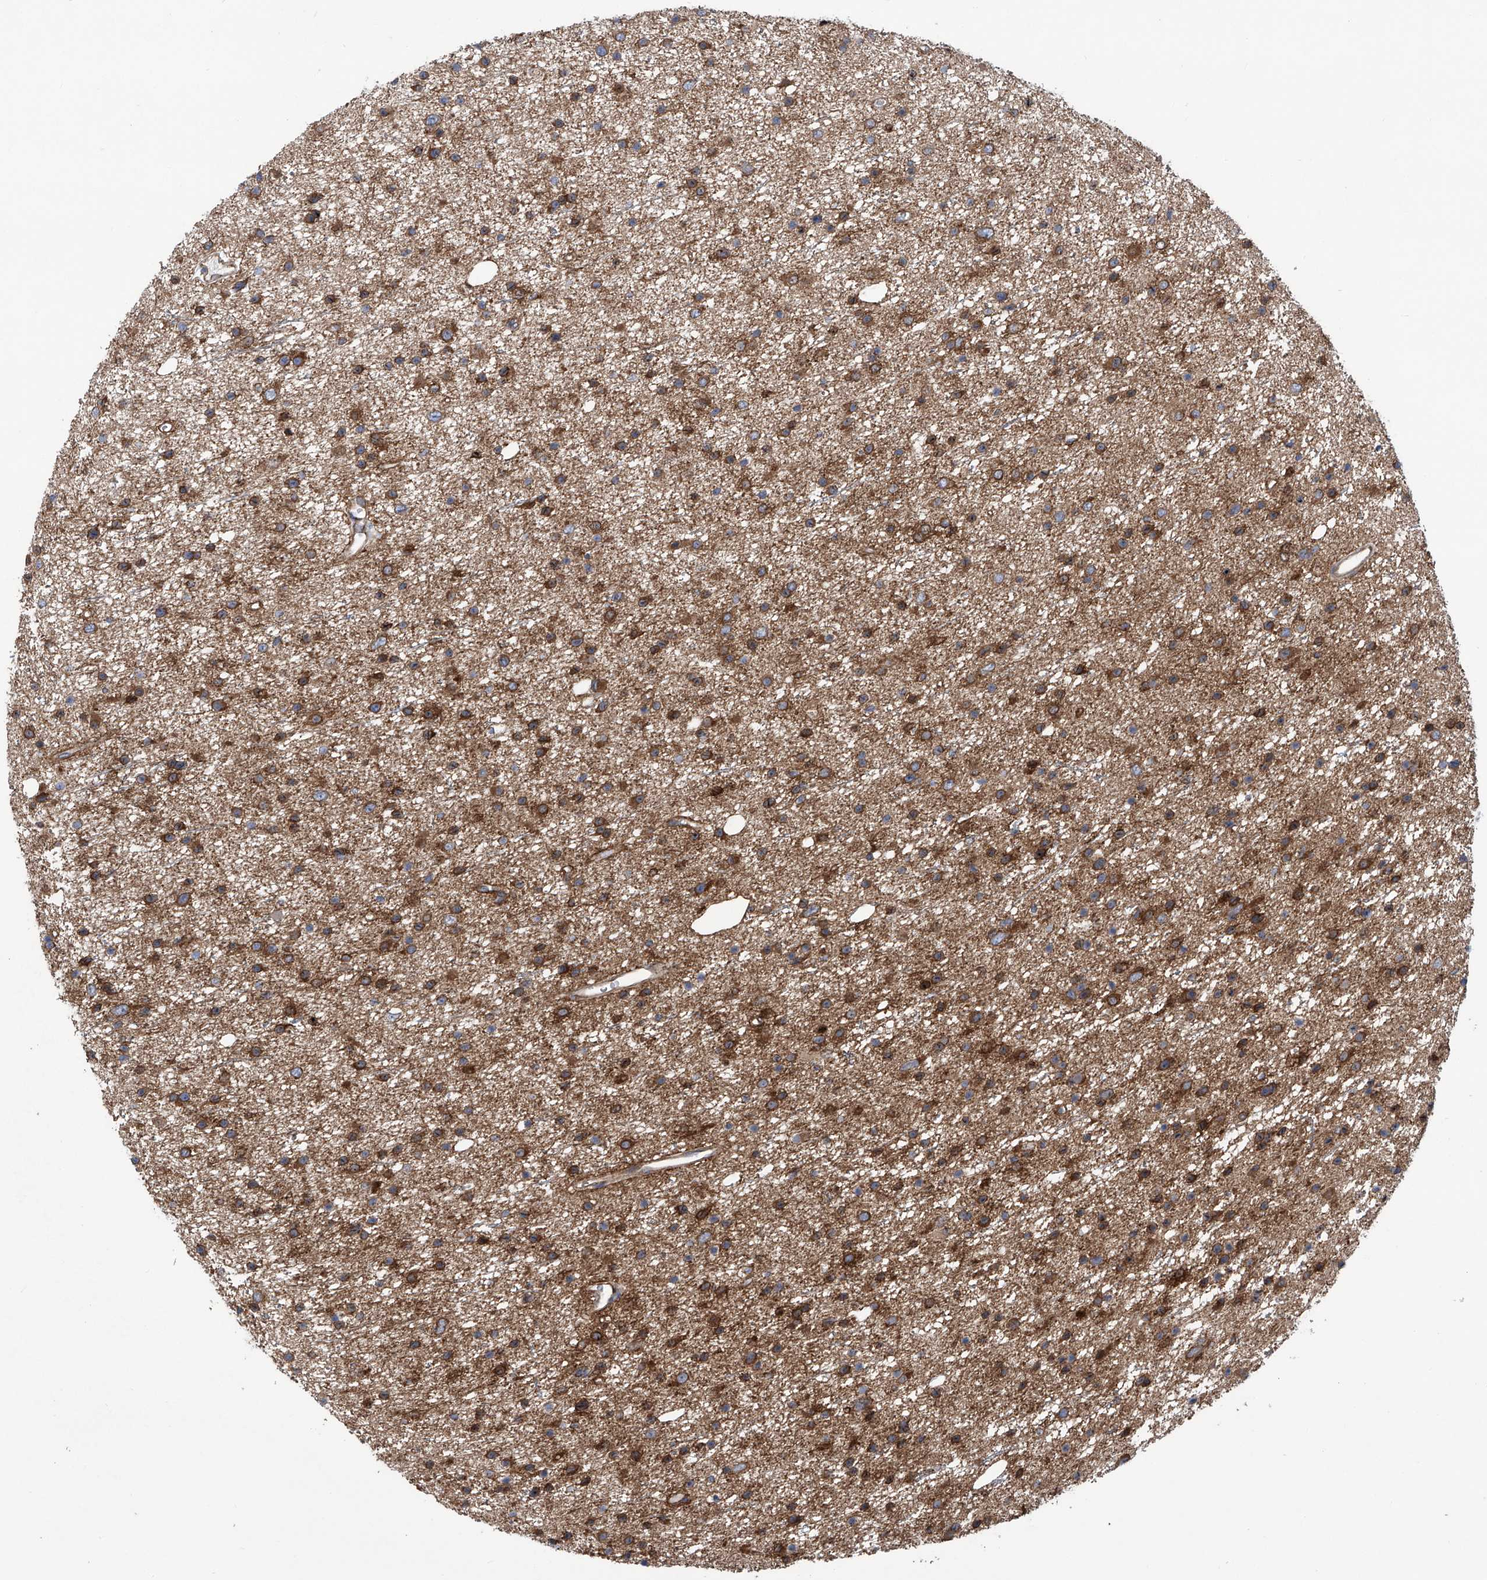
{"staining": {"intensity": "strong", "quantity": ">75%", "location": "cytoplasmic/membranous"}, "tissue": "glioma", "cell_type": "Tumor cells", "image_type": "cancer", "snomed": [{"axis": "morphology", "description": "Glioma, malignant, Low grade"}, {"axis": "topography", "description": "Cerebral cortex"}], "caption": "Protein expression analysis of malignant low-grade glioma reveals strong cytoplasmic/membranous positivity in approximately >75% of tumor cells.", "gene": "SENP2", "patient": {"sex": "female", "age": 39}}